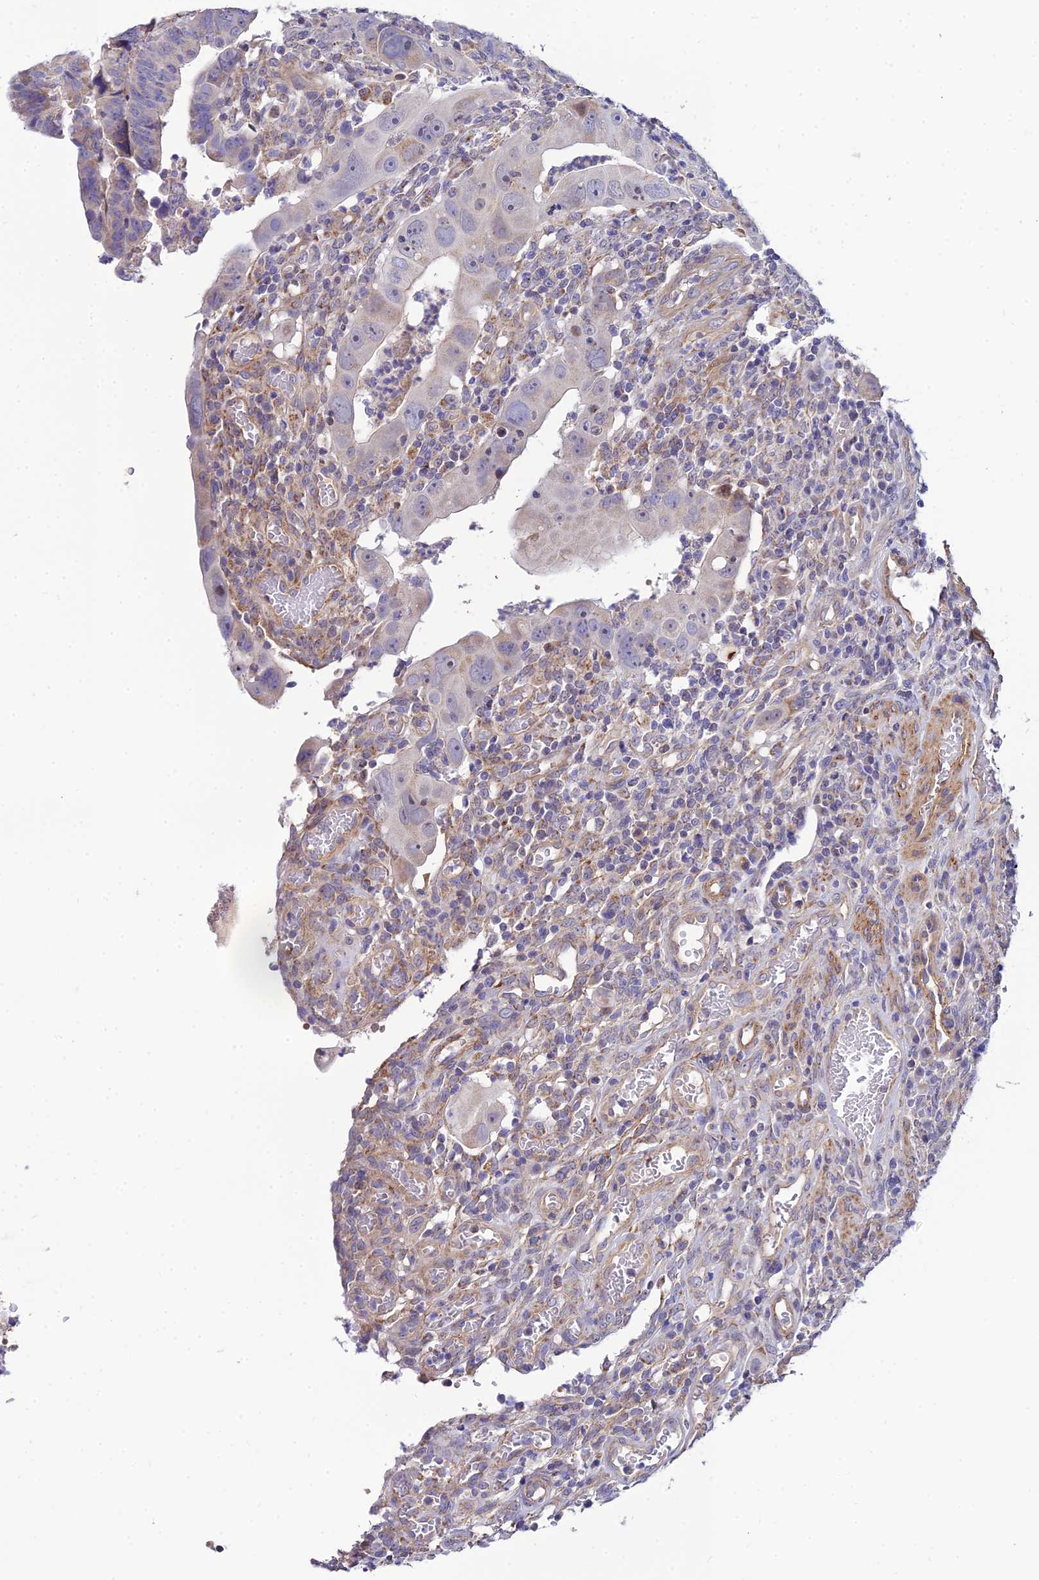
{"staining": {"intensity": "weak", "quantity": "<25%", "location": "cytoplasmic/membranous"}, "tissue": "colorectal cancer", "cell_type": "Tumor cells", "image_type": "cancer", "snomed": [{"axis": "morphology", "description": "Normal tissue, NOS"}, {"axis": "morphology", "description": "Adenocarcinoma, NOS"}, {"axis": "topography", "description": "Rectum"}], "caption": "High power microscopy photomicrograph of an immunohistochemistry (IHC) image of colorectal cancer (adenocarcinoma), revealing no significant expression in tumor cells. (Stains: DAB immunohistochemistry with hematoxylin counter stain, Microscopy: brightfield microscopy at high magnification).", "gene": "ACOT2", "patient": {"sex": "female", "age": 65}}